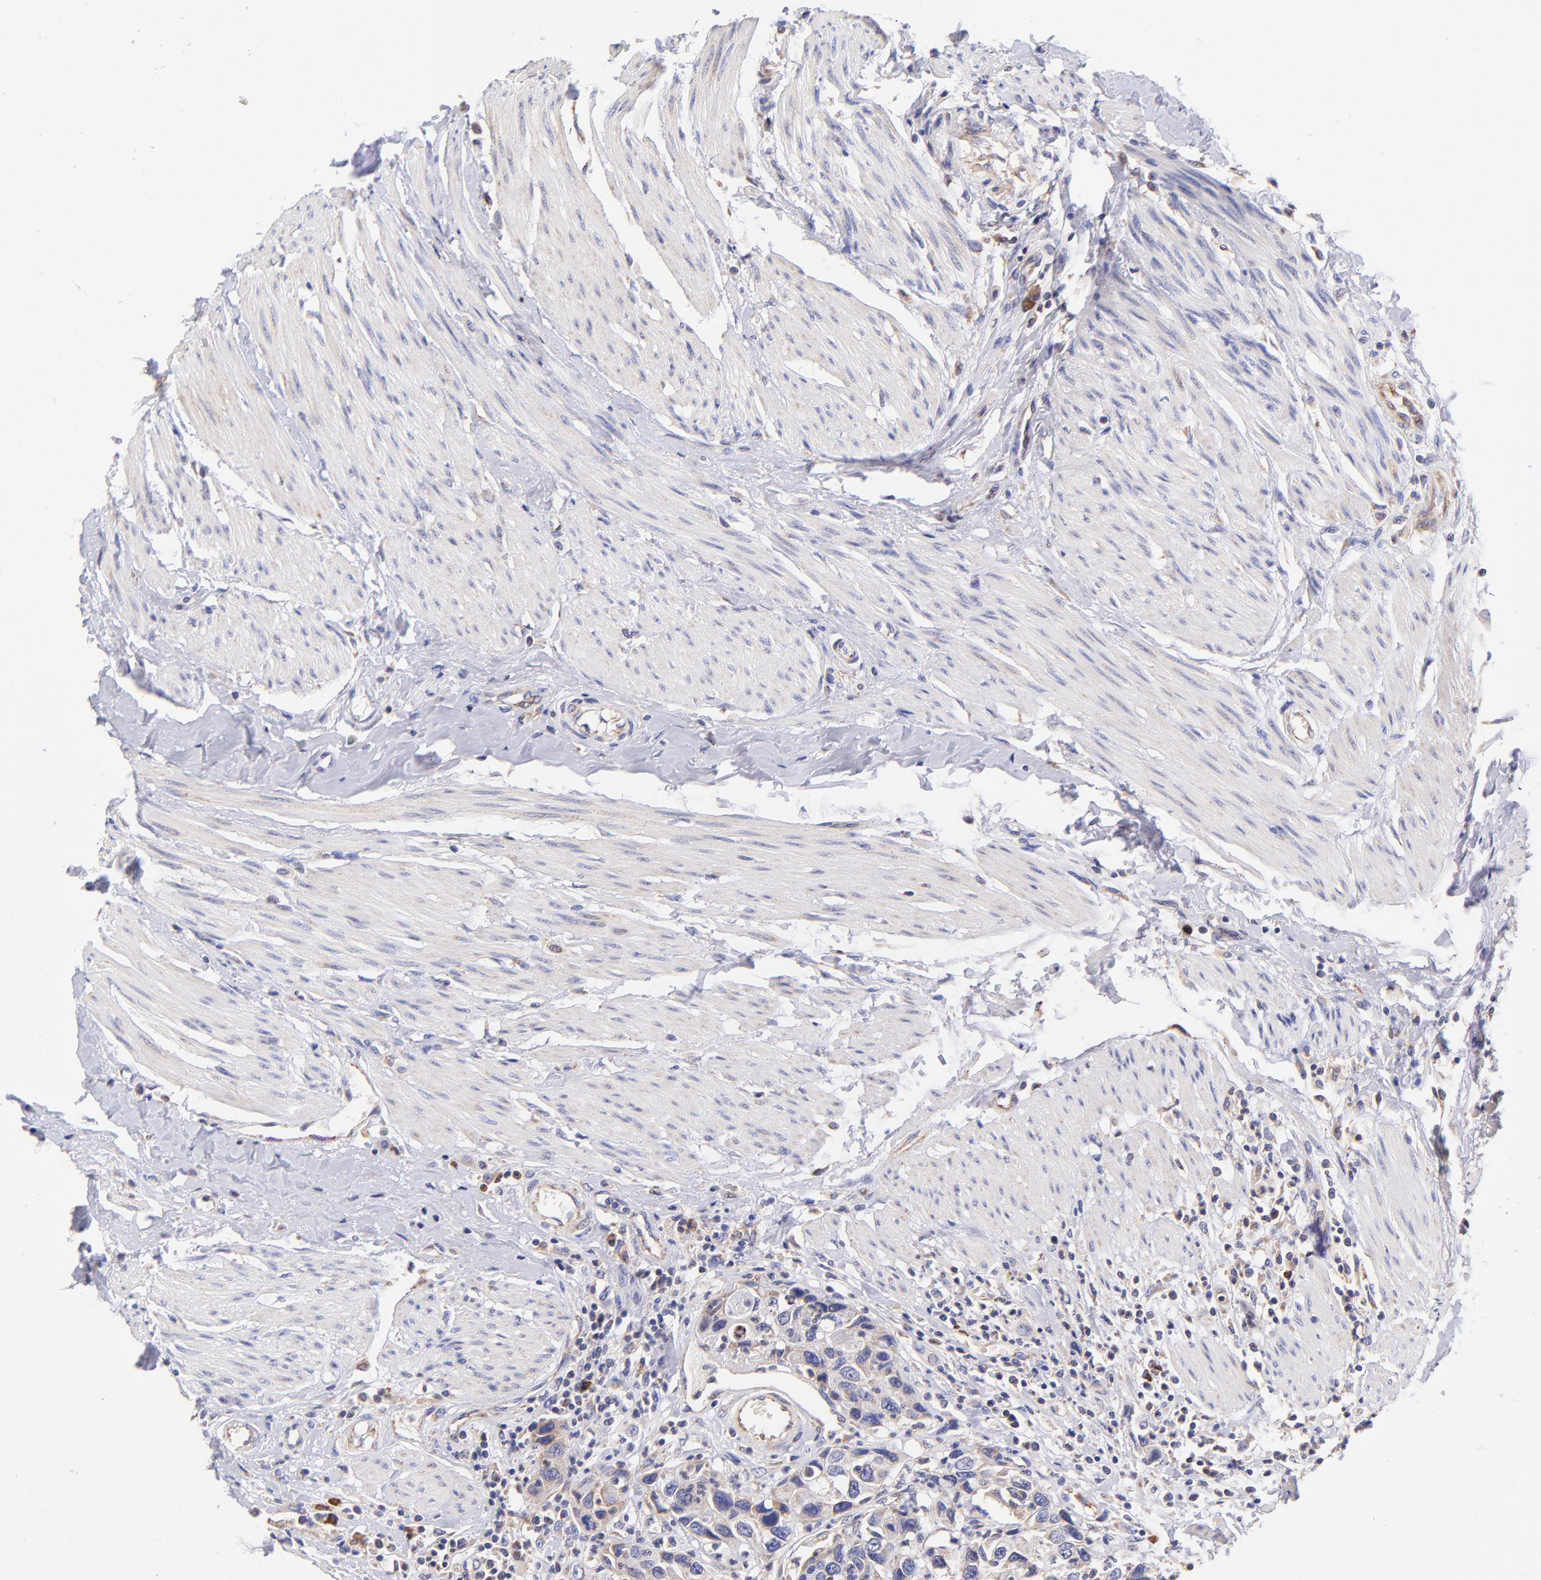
{"staining": {"intensity": "weak", "quantity": ">75%", "location": "cytoplasmic/membranous"}, "tissue": "urothelial cancer", "cell_type": "Tumor cells", "image_type": "cancer", "snomed": [{"axis": "morphology", "description": "Urothelial carcinoma, High grade"}, {"axis": "topography", "description": "Urinary bladder"}], "caption": "DAB (3,3'-diaminobenzidine) immunohistochemical staining of urothelial cancer reveals weak cytoplasmic/membranous protein staining in about >75% of tumor cells.", "gene": "PREX1", "patient": {"sex": "male", "age": 66}}